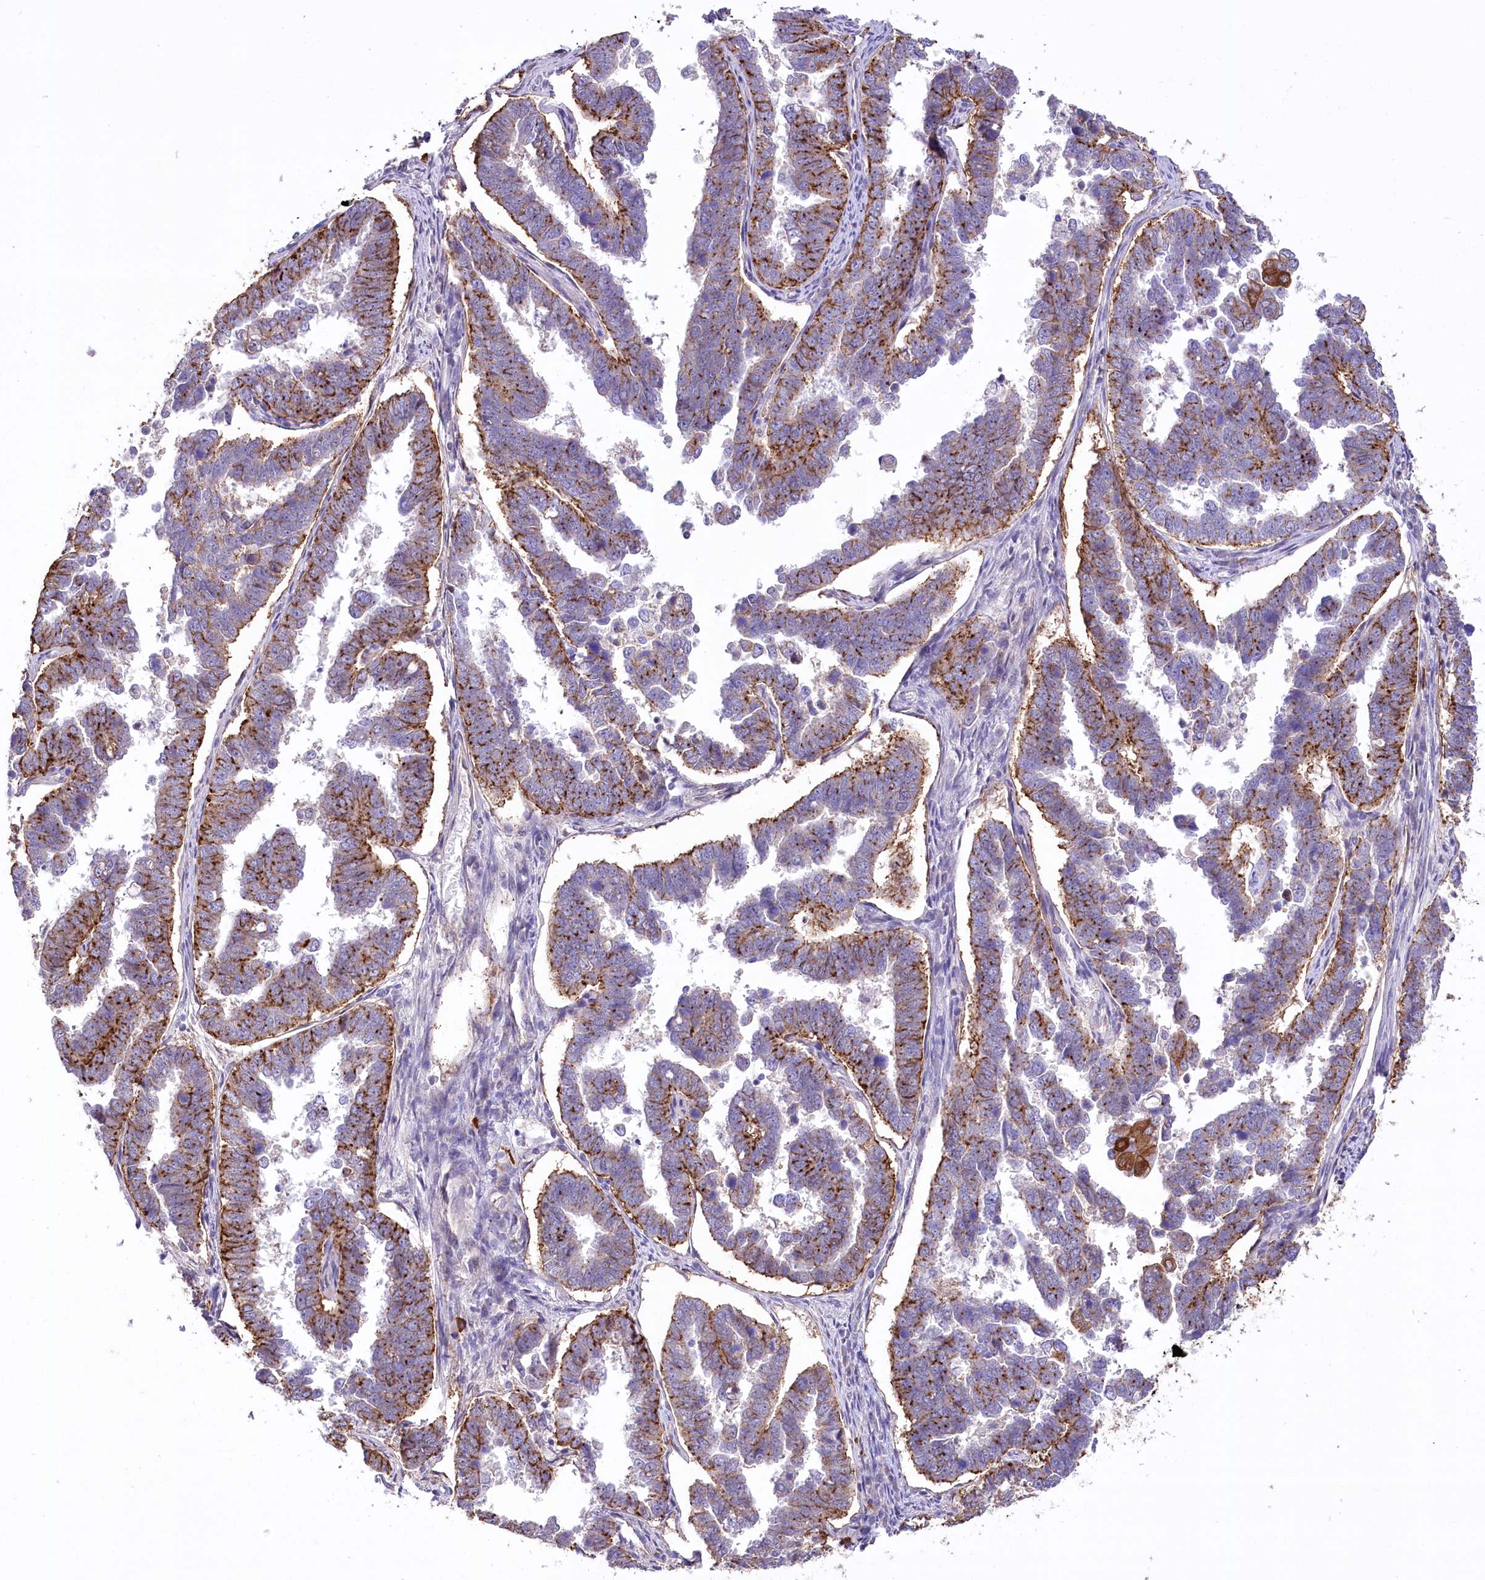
{"staining": {"intensity": "moderate", "quantity": ">75%", "location": "cytoplasmic/membranous"}, "tissue": "endometrial cancer", "cell_type": "Tumor cells", "image_type": "cancer", "snomed": [{"axis": "morphology", "description": "Adenocarcinoma, NOS"}, {"axis": "topography", "description": "Endometrium"}], "caption": "A micrograph of human endometrial cancer stained for a protein displays moderate cytoplasmic/membranous brown staining in tumor cells.", "gene": "CEP164", "patient": {"sex": "female", "age": 75}}